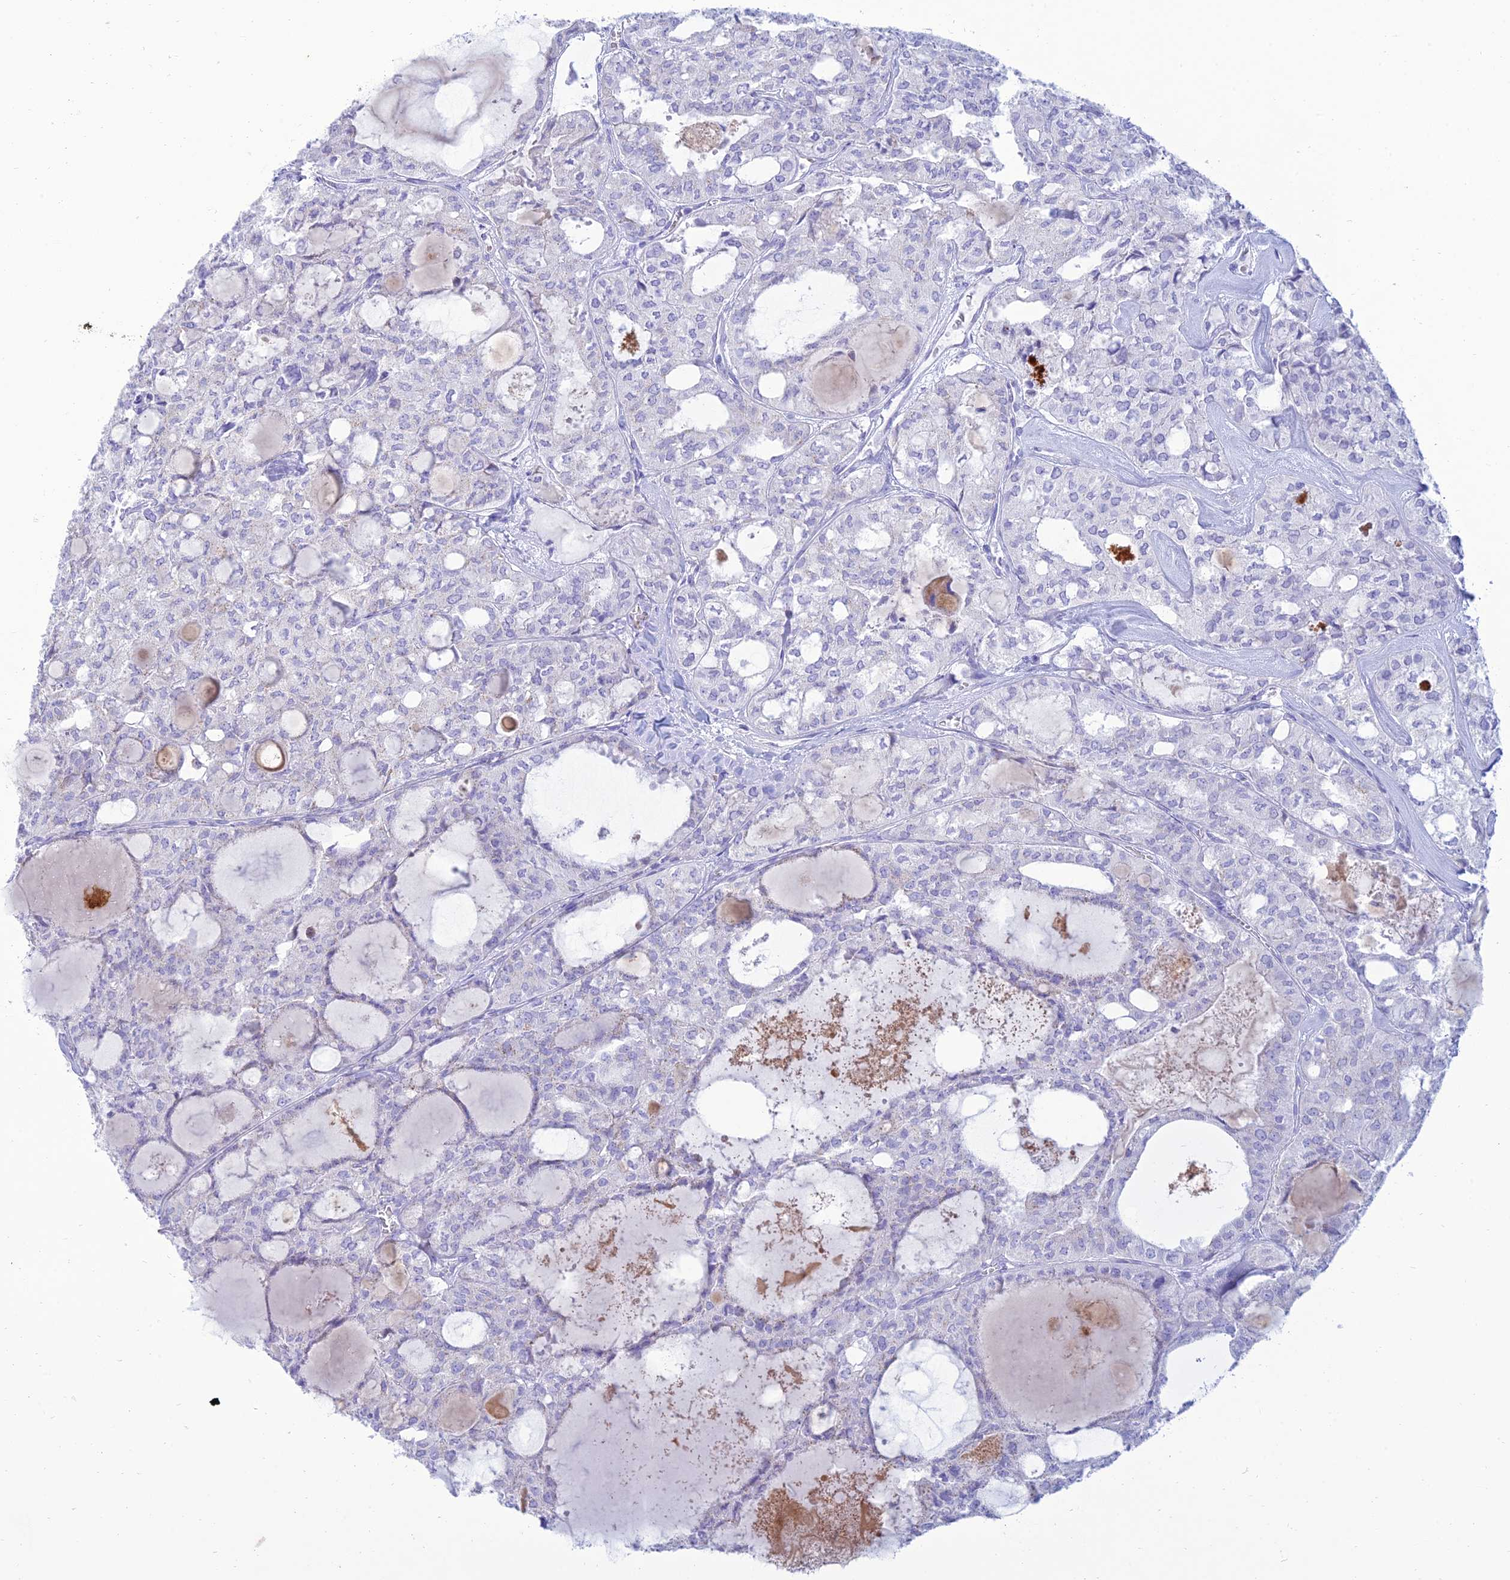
{"staining": {"intensity": "negative", "quantity": "none", "location": "none"}, "tissue": "thyroid cancer", "cell_type": "Tumor cells", "image_type": "cancer", "snomed": [{"axis": "morphology", "description": "Follicular adenoma carcinoma, NOS"}, {"axis": "topography", "description": "Thyroid gland"}], "caption": "An IHC photomicrograph of thyroid cancer is shown. There is no staining in tumor cells of thyroid cancer. Nuclei are stained in blue.", "gene": "MAL2", "patient": {"sex": "male", "age": 75}}